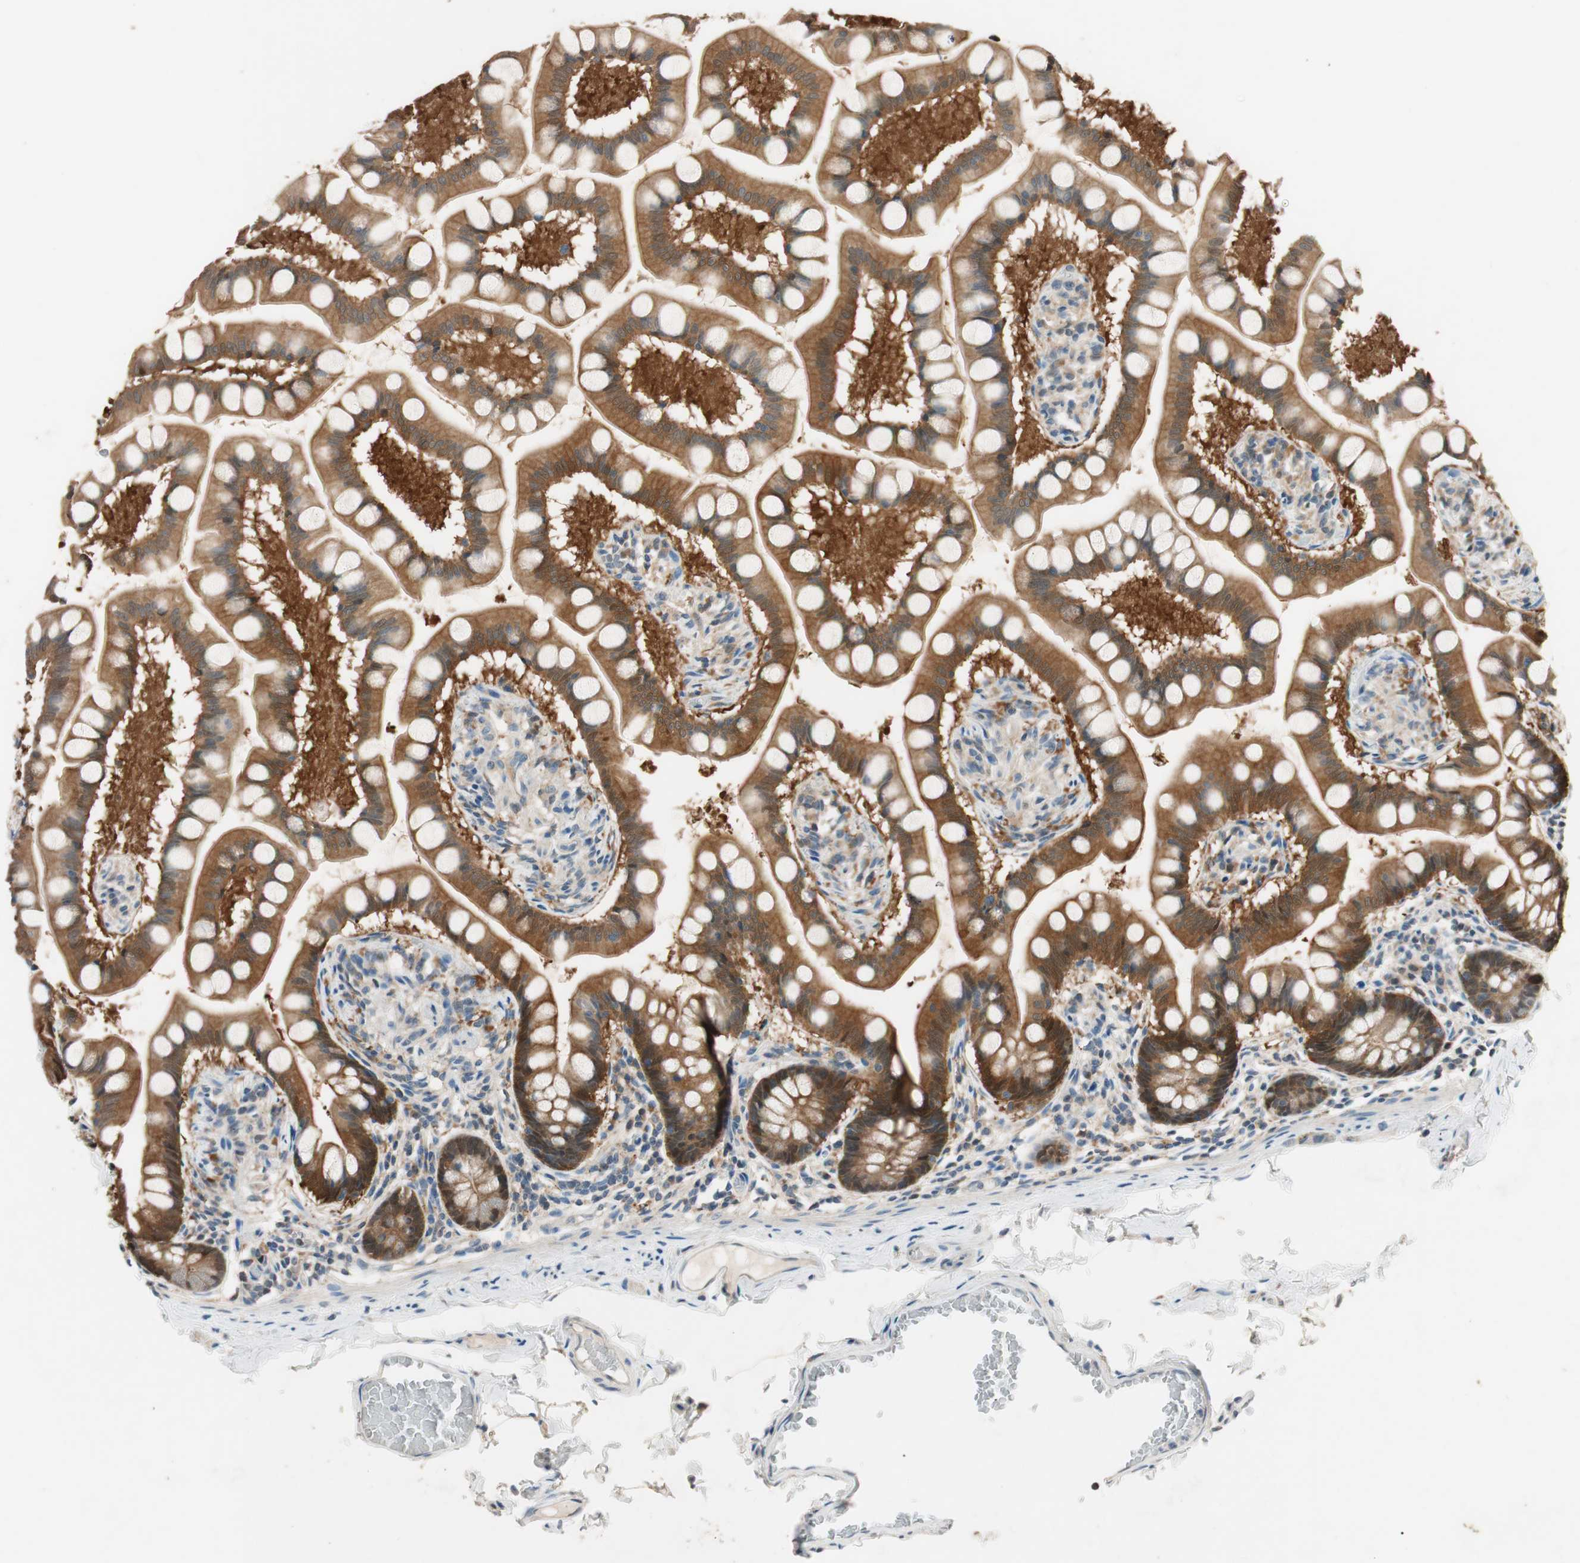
{"staining": {"intensity": "weak", "quantity": ">75%", "location": "cytoplasmic/membranous"}, "tissue": "small intestine", "cell_type": "Glandular cells", "image_type": "normal", "snomed": [{"axis": "morphology", "description": "Normal tissue, NOS"}, {"axis": "topography", "description": "Small intestine"}], "caption": "Immunohistochemistry staining of unremarkable small intestine, which reveals low levels of weak cytoplasmic/membranous staining in about >75% of glandular cells indicating weak cytoplasmic/membranous protein staining. The staining was performed using DAB (3,3'-diaminobenzidine) (brown) for protein detection and nuclei were counterstained in hematoxylin (blue).", "gene": "SERPINB5", "patient": {"sex": "male", "age": 41}}